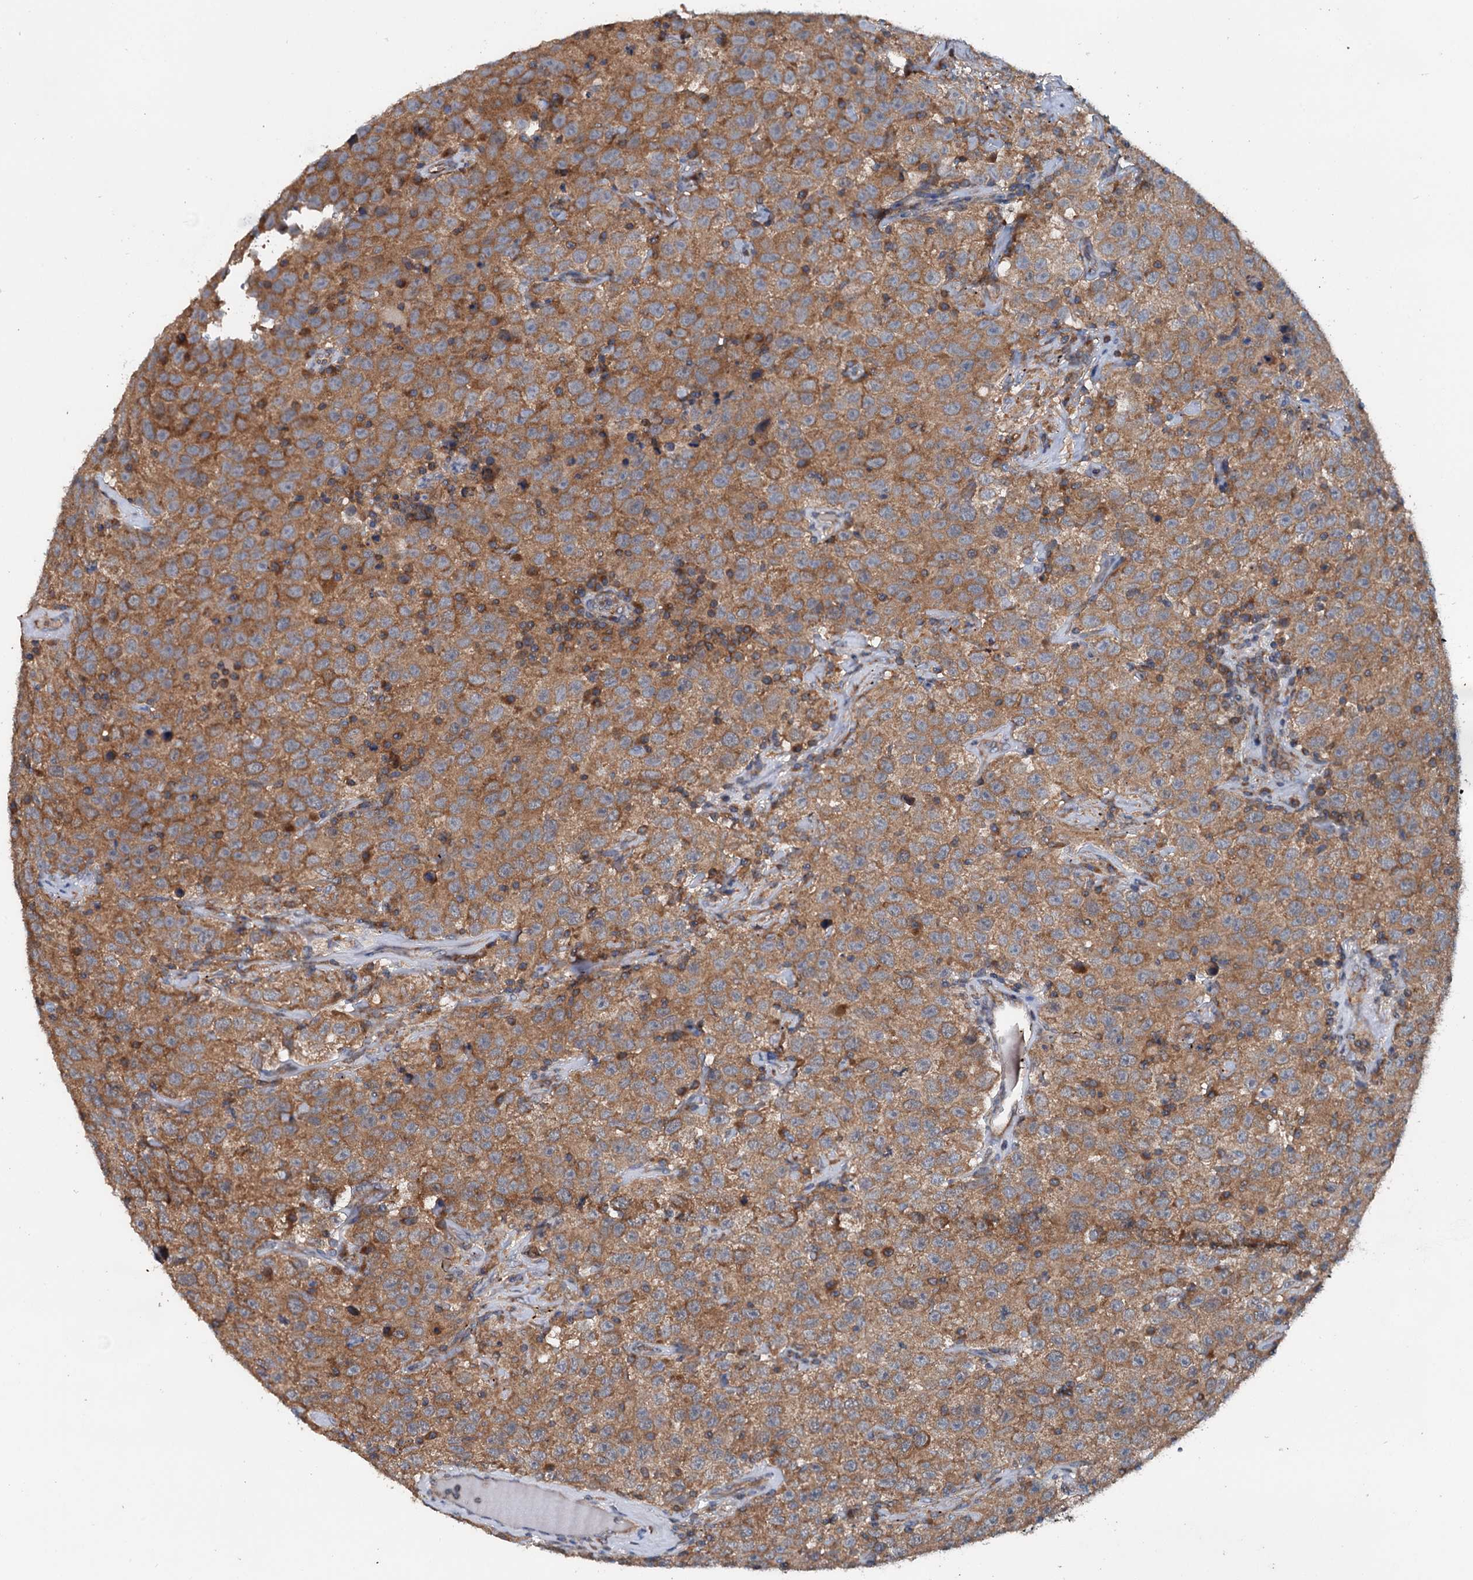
{"staining": {"intensity": "moderate", "quantity": ">75%", "location": "cytoplasmic/membranous"}, "tissue": "testis cancer", "cell_type": "Tumor cells", "image_type": "cancer", "snomed": [{"axis": "morphology", "description": "Seminoma, NOS"}, {"axis": "topography", "description": "Testis"}], "caption": "Immunohistochemistry (DAB (3,3'-diaminobenzidine)) staining of human testis seminoma demonstrates moderate cytoplasmic/membranous protein expression in approximately >75% of tumor cells.", "gene": "TEDC1", "patient": {"sex": "male", "age": 41}}